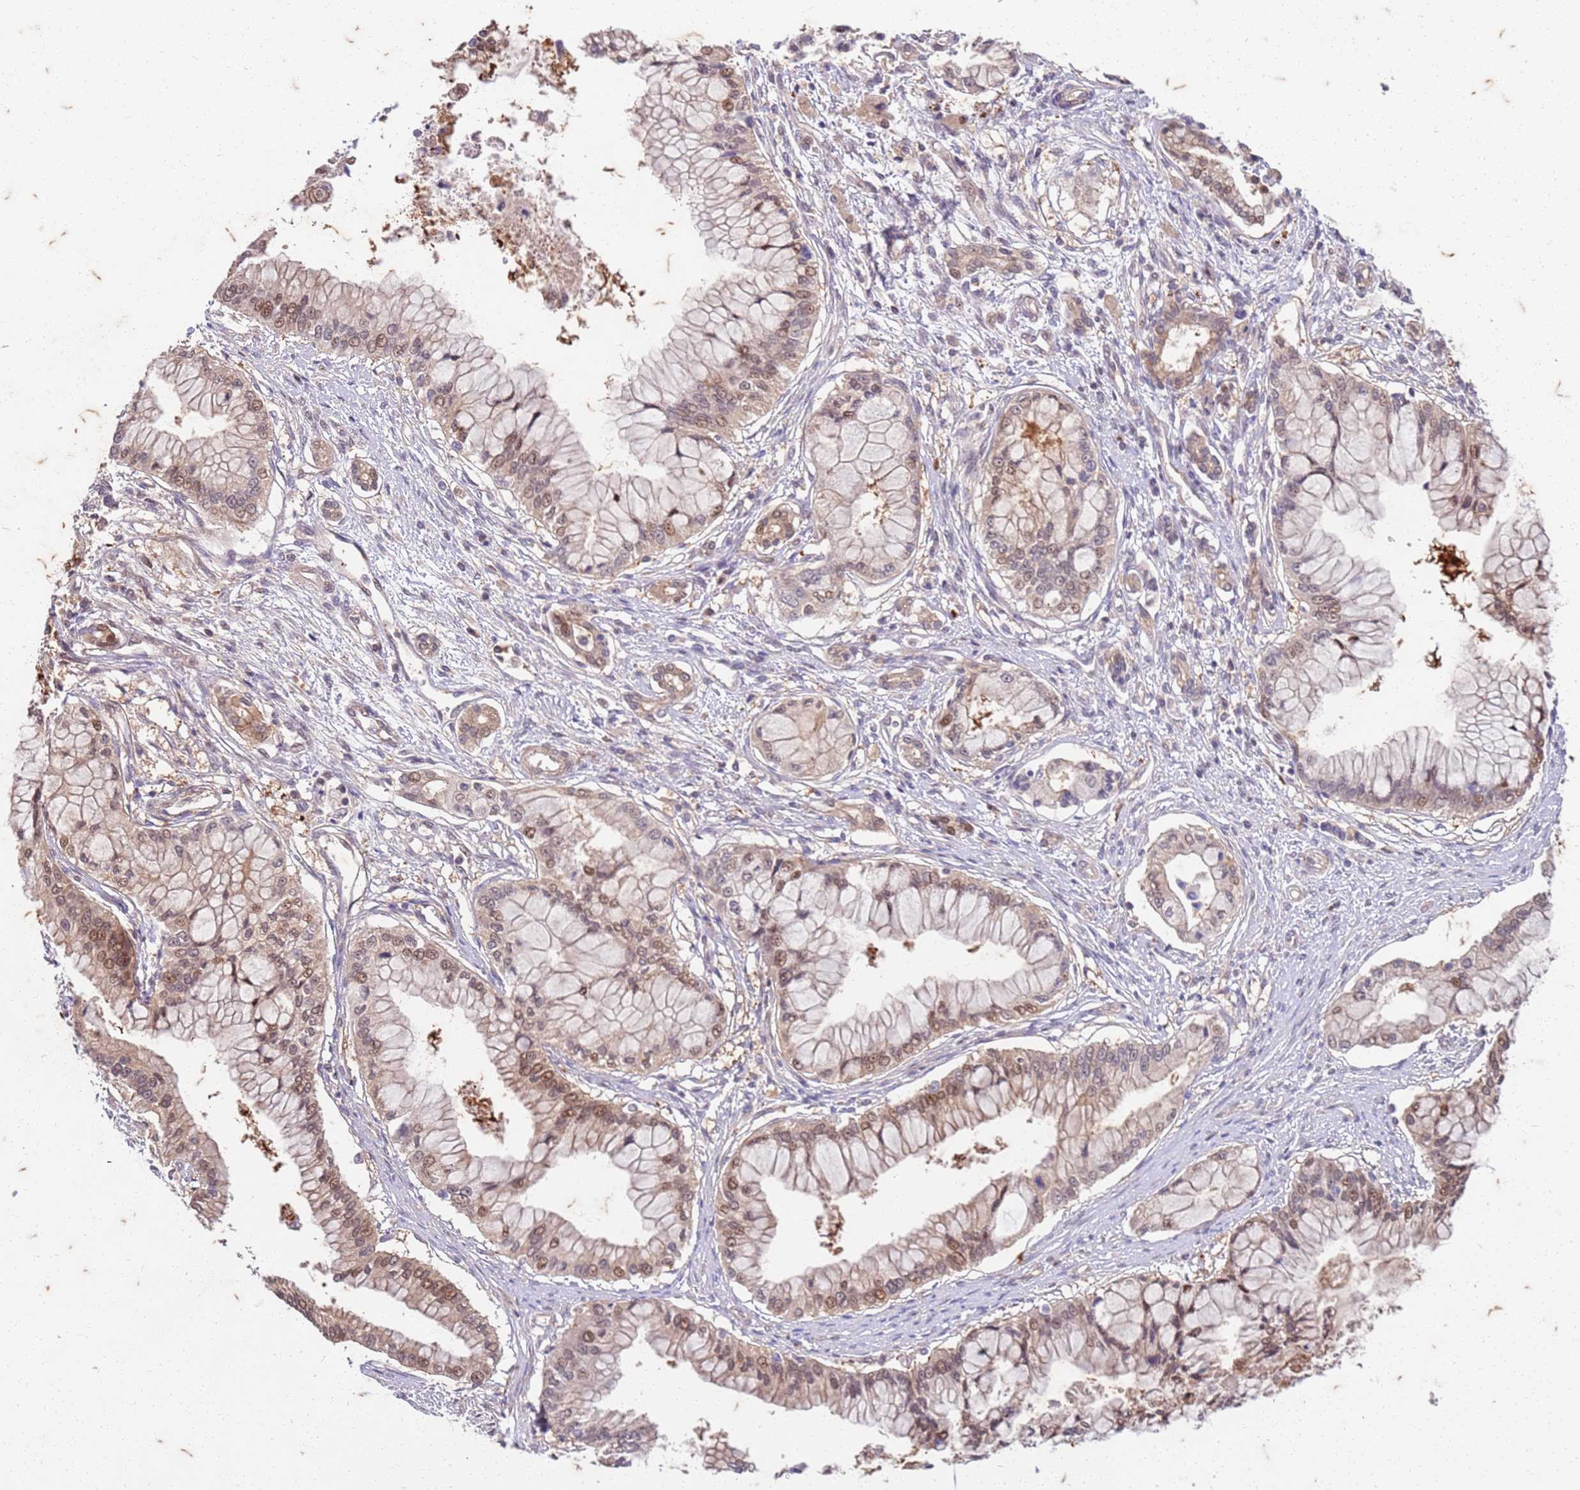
{"staining": {"intensity": "moderate", "quantity": ">75%", "location": "cytoplasmic/membranous,nuclear"}, "tissue": "pancreatic cancer", "cell_type": "Tumor cells", "image_type": "cancer", "snomed": [{"axis": "morphology", "description": "Adenocarcinoma, NOS"}, {"axis": "topography", "description": "Pancreas"}], "caption": "Tumor cells demonstrate moderate cytoplasmic/membranous and nuclear expression in approximately >75% of cells in pancreatic cancer. (DAB (3,3'-diaminobenzidine) IHC, brown staining for protein, blue staining for nuclei).", "gene": "RAPGEF3", "patient": {"sex": "male", "age": 46}}